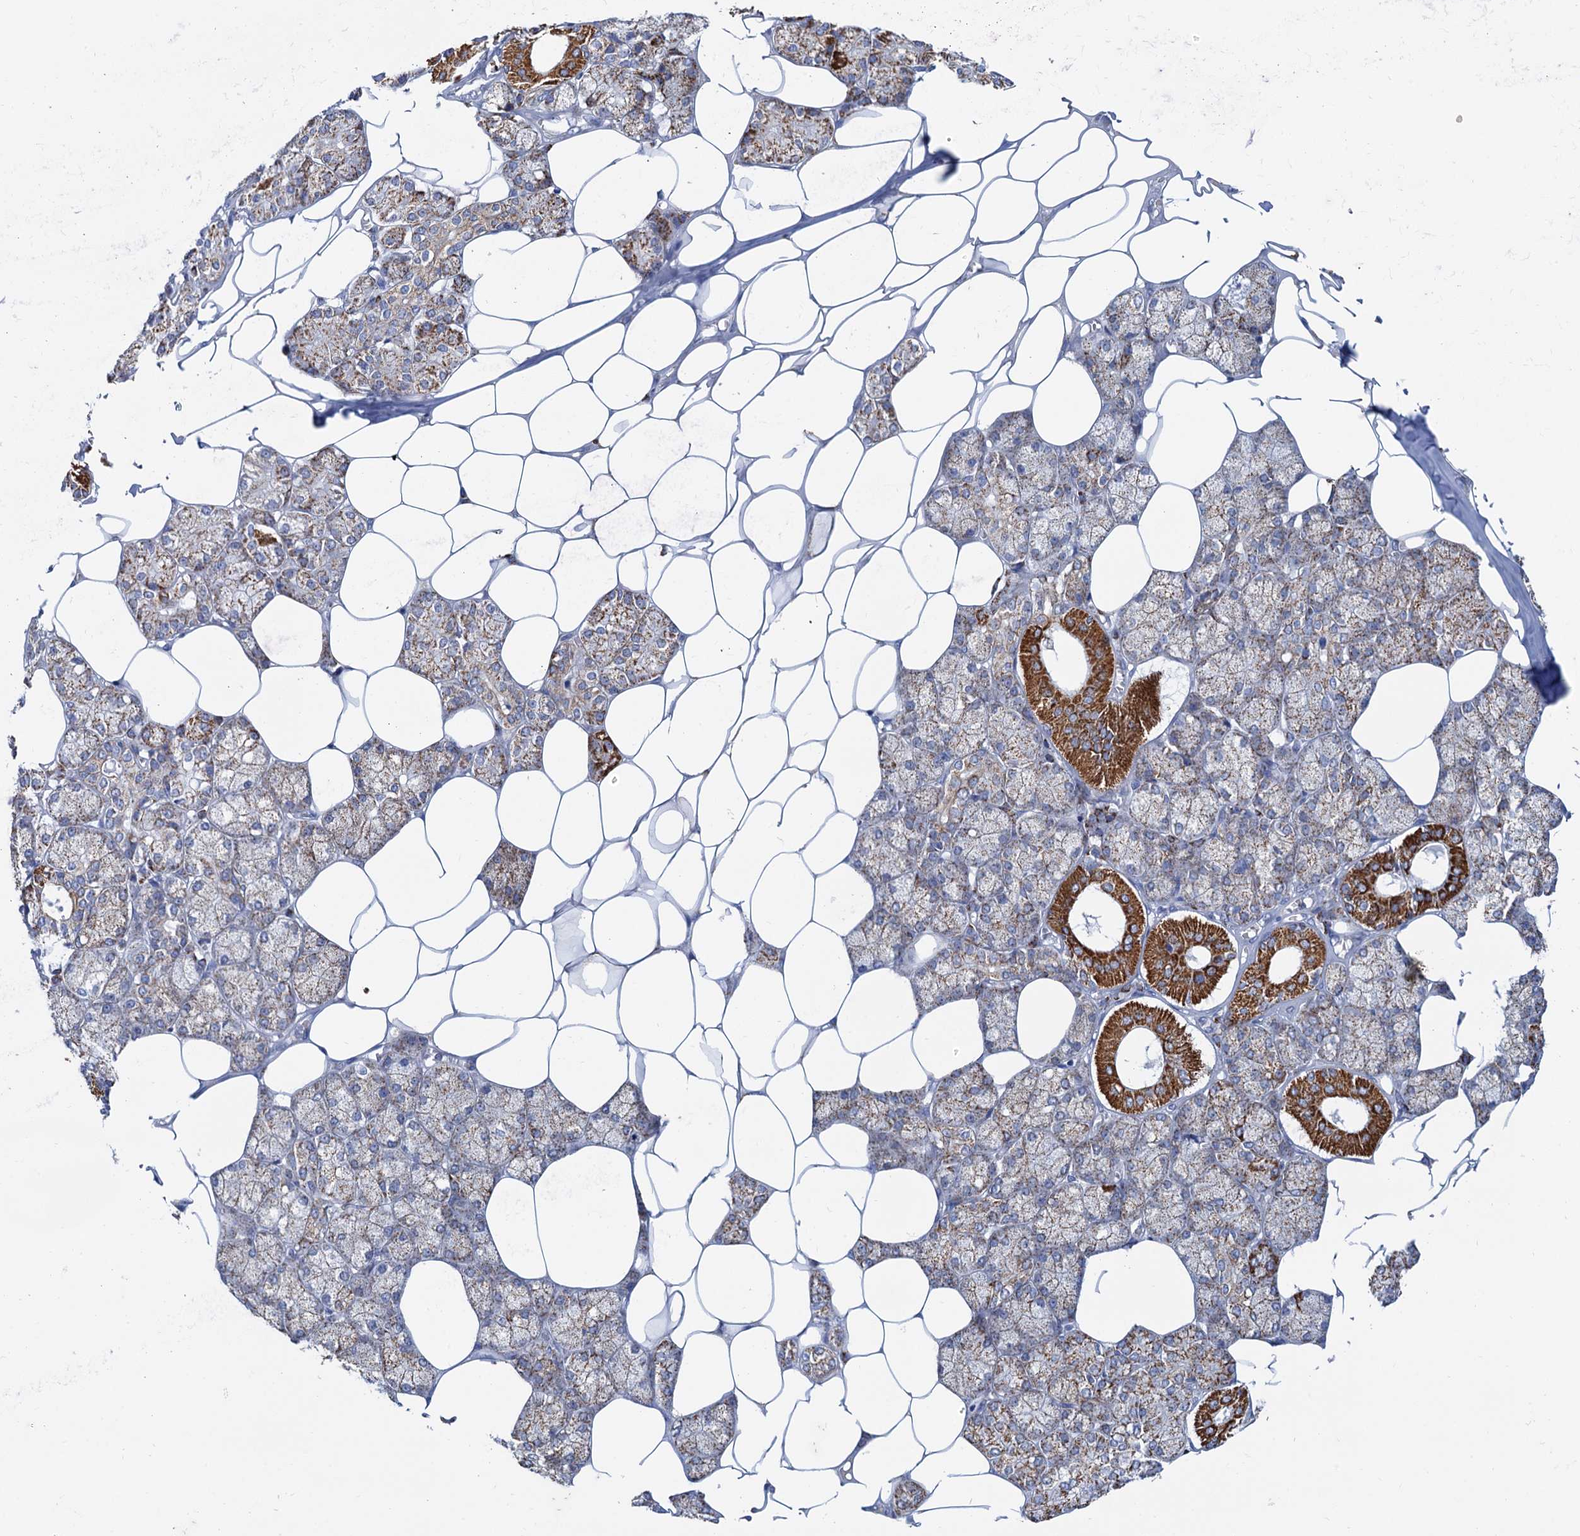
{"staining": {"intensity": "strong", "quantity": "25%-75%", "location": "cytoplasmic/membranous"}, "tissue": "salivary gland", "cell_type": "Glandular cells", "image_type": "normal", "snomed": [{"axis": "morphology", "description": "Normal tissue, NOS"}, {"axis": "topography", "description": "Salivary gland"}], "caption": "Glandular cells show high levels of strong cytoplasmic/membranous staining in approximately 25%-75% of cells in unremarkable salivary gland. The staining is performed using DAB brown chromogen to label protein expression. The nuclei are counter-stained blue using hematoxylin.", "gene": "C2CD3", "patient": {"sex": "male", "age": 62}}